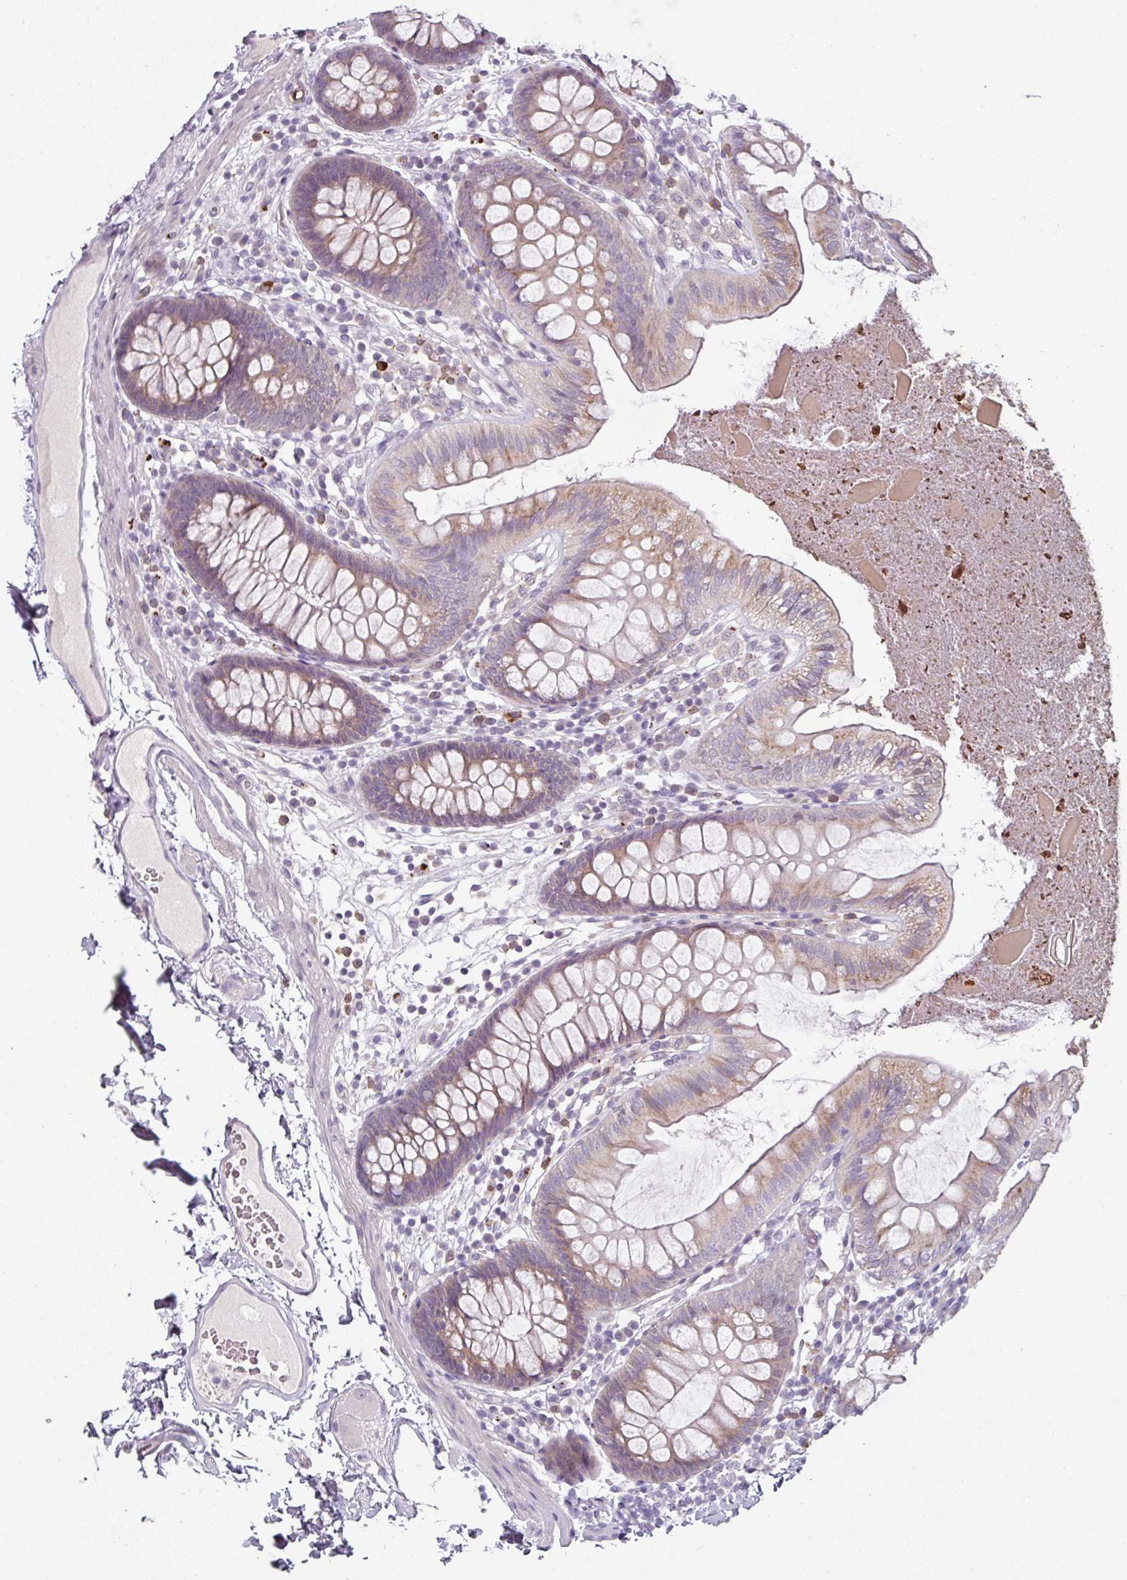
{"staining": {"intensity": "negative", "quantity": "none", "location": "none"}, "tissue": "colon", "cell_type": "Endothelial cells", "image_type": "normal", "snomed": [{"axis": "morphology", "description": "Normal tissue, NOS"}, {"axis": "topography", "description": "Colon"}], "caption": "Immunohistochemistry of normal colon demonstrates no expression in endothelial cells. Brightfield microscopy of immunohistochemistry (IHC) stained with DAB (brown) and hematoxylin (blue), captured at high magnification.", "gene": "FHAD1", "patient": {"sex": "male", "age": 84}}